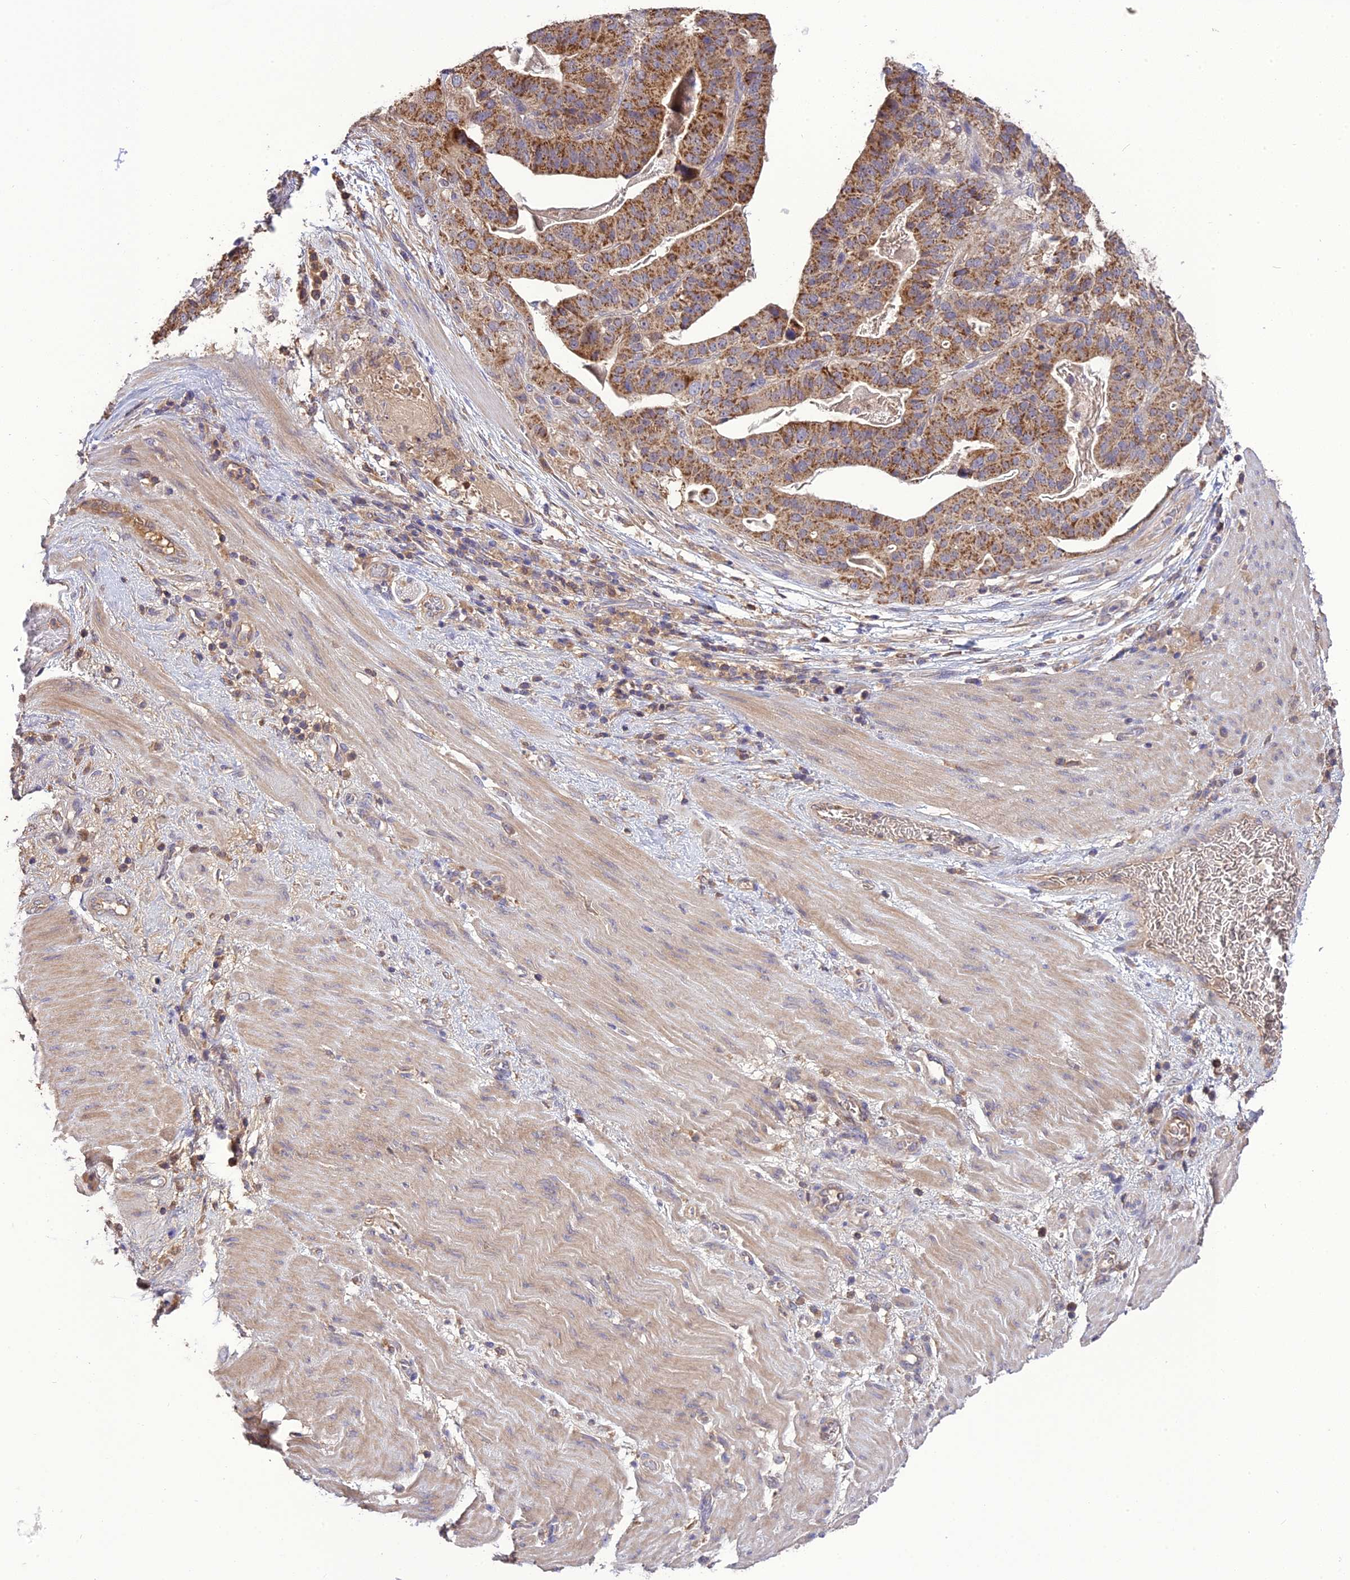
{"staining": {"intensity": "moderate", "quantity": ">75%", "location": "cytoplasmic/membranous"}, "tissue": "stomach cancer", "cell_type": "Tumor cells", "image_type": "cancer", "snomed": [{"axis": "morphology", "description": "Adenocarcinoma, NOS"}, {"axis": "topography", "description": "Stomach"}], "caption": "Immunohistochemical staining of stomach cancer shows moderate cytoplasmic/membranous protein positivity in approximately >75% of tumor cells.", "gene": "NUDT8", "patient": {"sex": "male", "age": 48}}